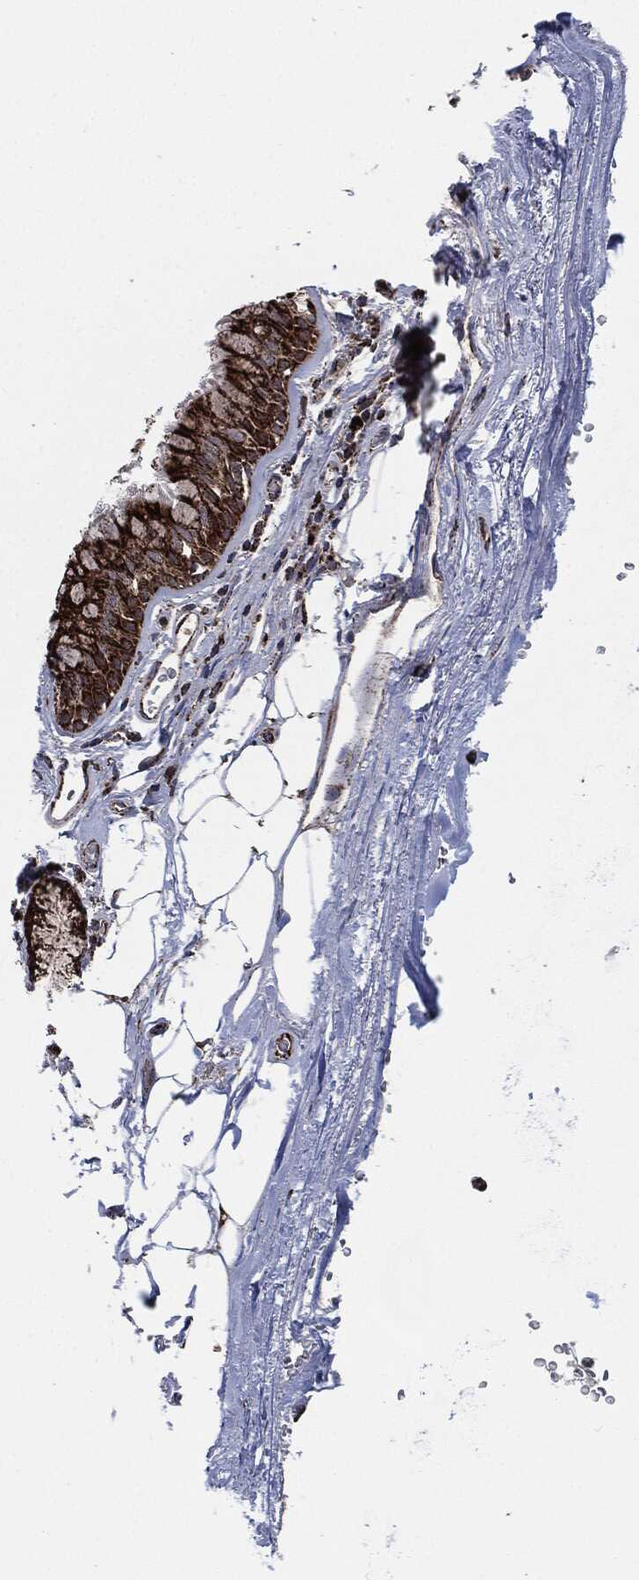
{"staining": {"intensity": "strong", "quantity": ">75%", "location": "cytoplasmic/membranous"}, "tissue": "bronchus", "cell_type": "Respiratory epithelial cells", "image_type": "normal", "snomed": [{"axis": "morphology", "description": "Normal tissue, NOS"}, {"axis": "topography", "description": "Bronchus"}], "caption": "Immunohistochemical staining of benign human bronchus exhibits >75% levels of strong cytoplasmic/membranous protein staining in about >75% of respiratory epithelial cells.", "gene": "FH", "patient": {"sex": "male", "age": 82}}